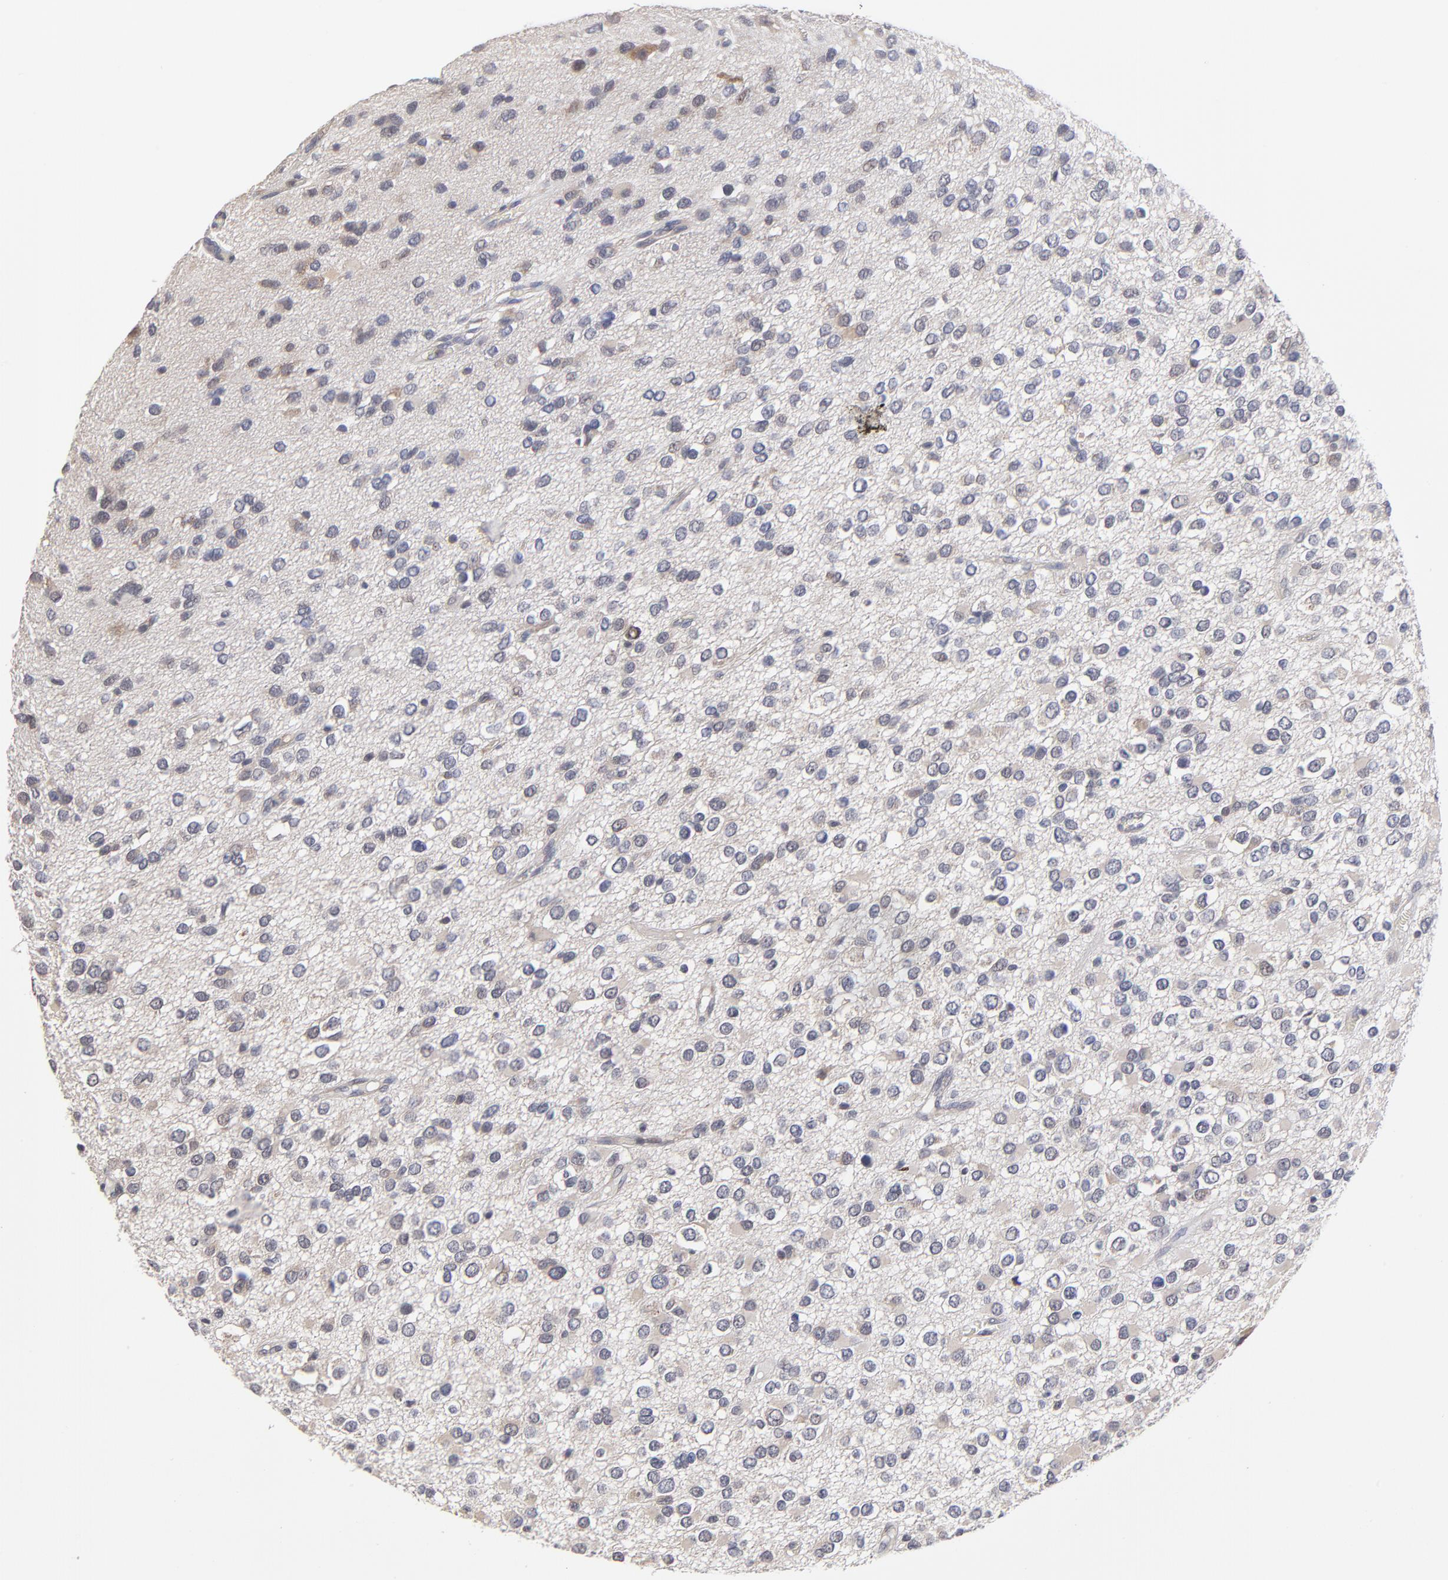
{"staining": {"intensity": "negative", "quantity": "none", "location": "none"}, "tissue": "glioma", "cell_type": "Tumor cells", "image_type": "cancer", "snomed": [{"axis": "morphology", "description": "Glioma, malignant, Low grade"}, {"axis": "topography", "description": "Brain"}], "caption": "Immunohistochemistry (IHC) photomicrograph of neoplastic tissue: human glioma stained with DAB displays no significant protein positivity in tumor cells. (Brightfield microscopy of DAB (3,3'-diaminobenzidine) IHC at high magnification).", "gene": "ZNF157", "patient": {"sex": "male", "age": 42}}